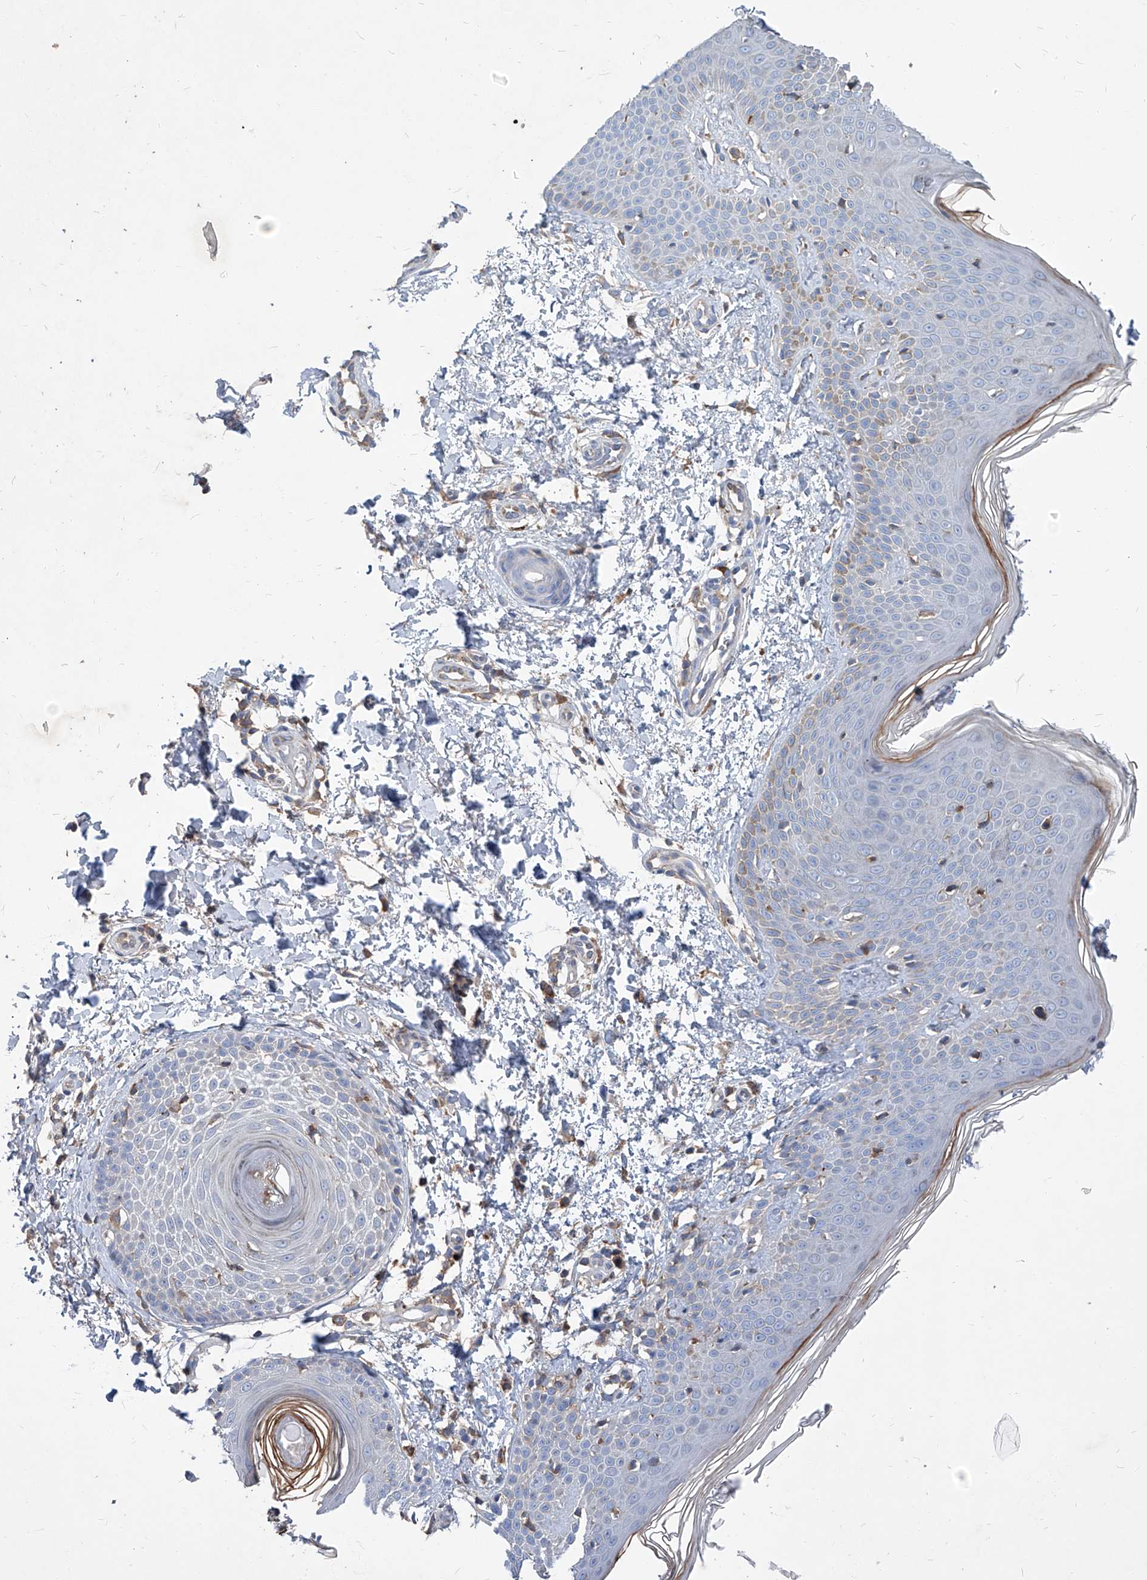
{"staining": {"intensity": "moderate", "quantity": ">75%", "location": "cytoplasmic/membranous"}, "tissue": "skin", "cell_type": "Fibroblasts", "image_type": "normal", "snomed": [{"axis": "morphology", "description": "Normal tissue, NOS"}, {"axis": "topography", "description": "Skin"}], "caption": "Protein expression by IHC reveals moderate cytoplasmic/membranous expression in approximately >75% of fibroblasts in normal skin.", "gene": "EPHA8", "patient": {"sex": "male", "age": 37}}